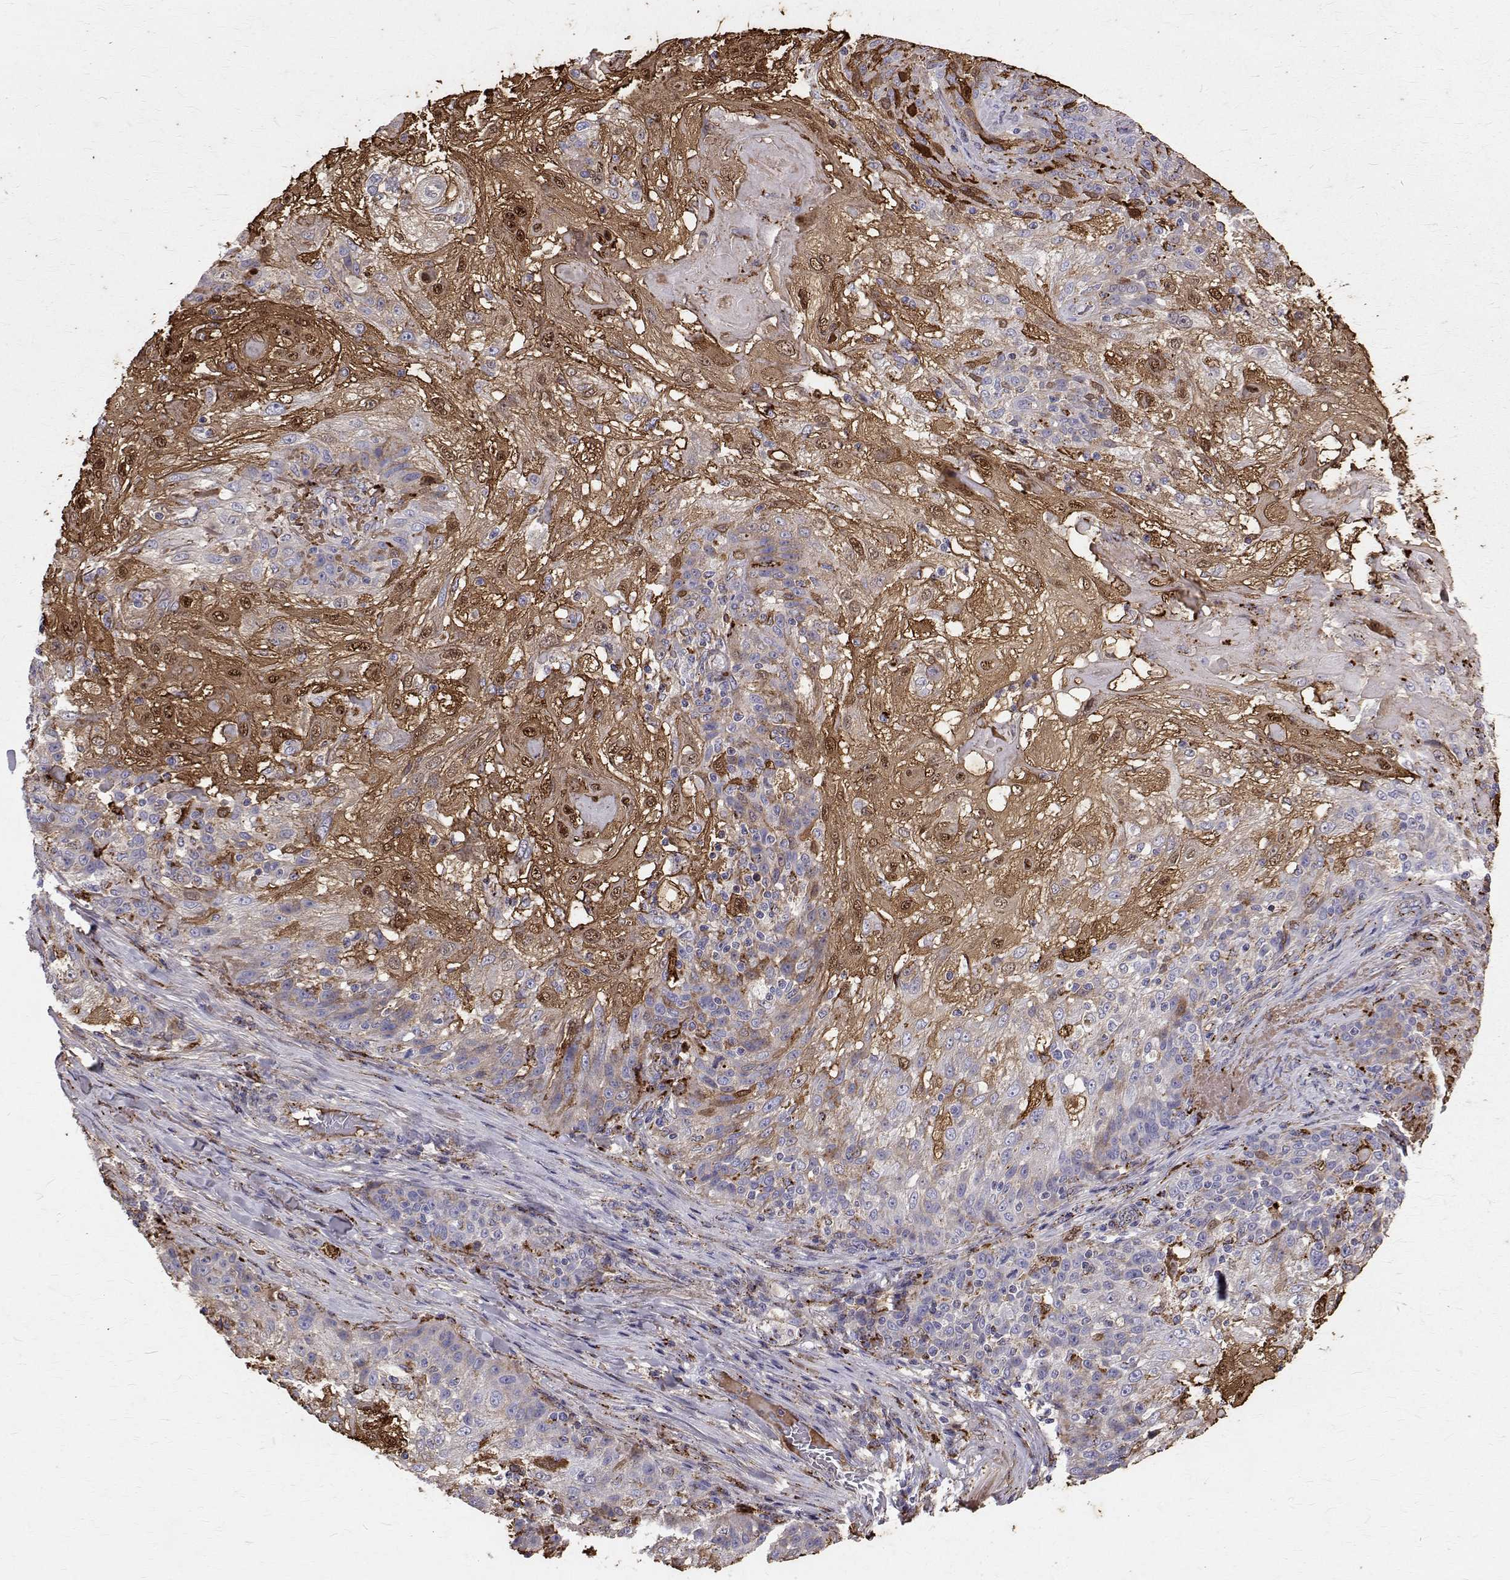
{"staining": {"intensity": "moderate", "quantity": ">75%", "location": "cytoplasmic/membranous,nuclear"}, "tissue": "skin cancer", "cell_type": "Tumor cells", "image_type": "cancer", "snomed": [{"axis": "morphology", "description": "Normal tissue, NOS"}, {"axis": "morphology", "description": "Squamous cell carcinoma, NOS"}, {"axis": "topography", "description": "Skin"}], "caption": "Protein expression analysis of human squamous cell carcinoma (skin) reveals moderate cytoplasmic/membranous and nuclear expression in approximately >75% of tumor cells. Ihc stains the protein in brown and the nuclei are stained blue.", "gene": "TPP1", "patient": {"sex": "female", "age": 83}}